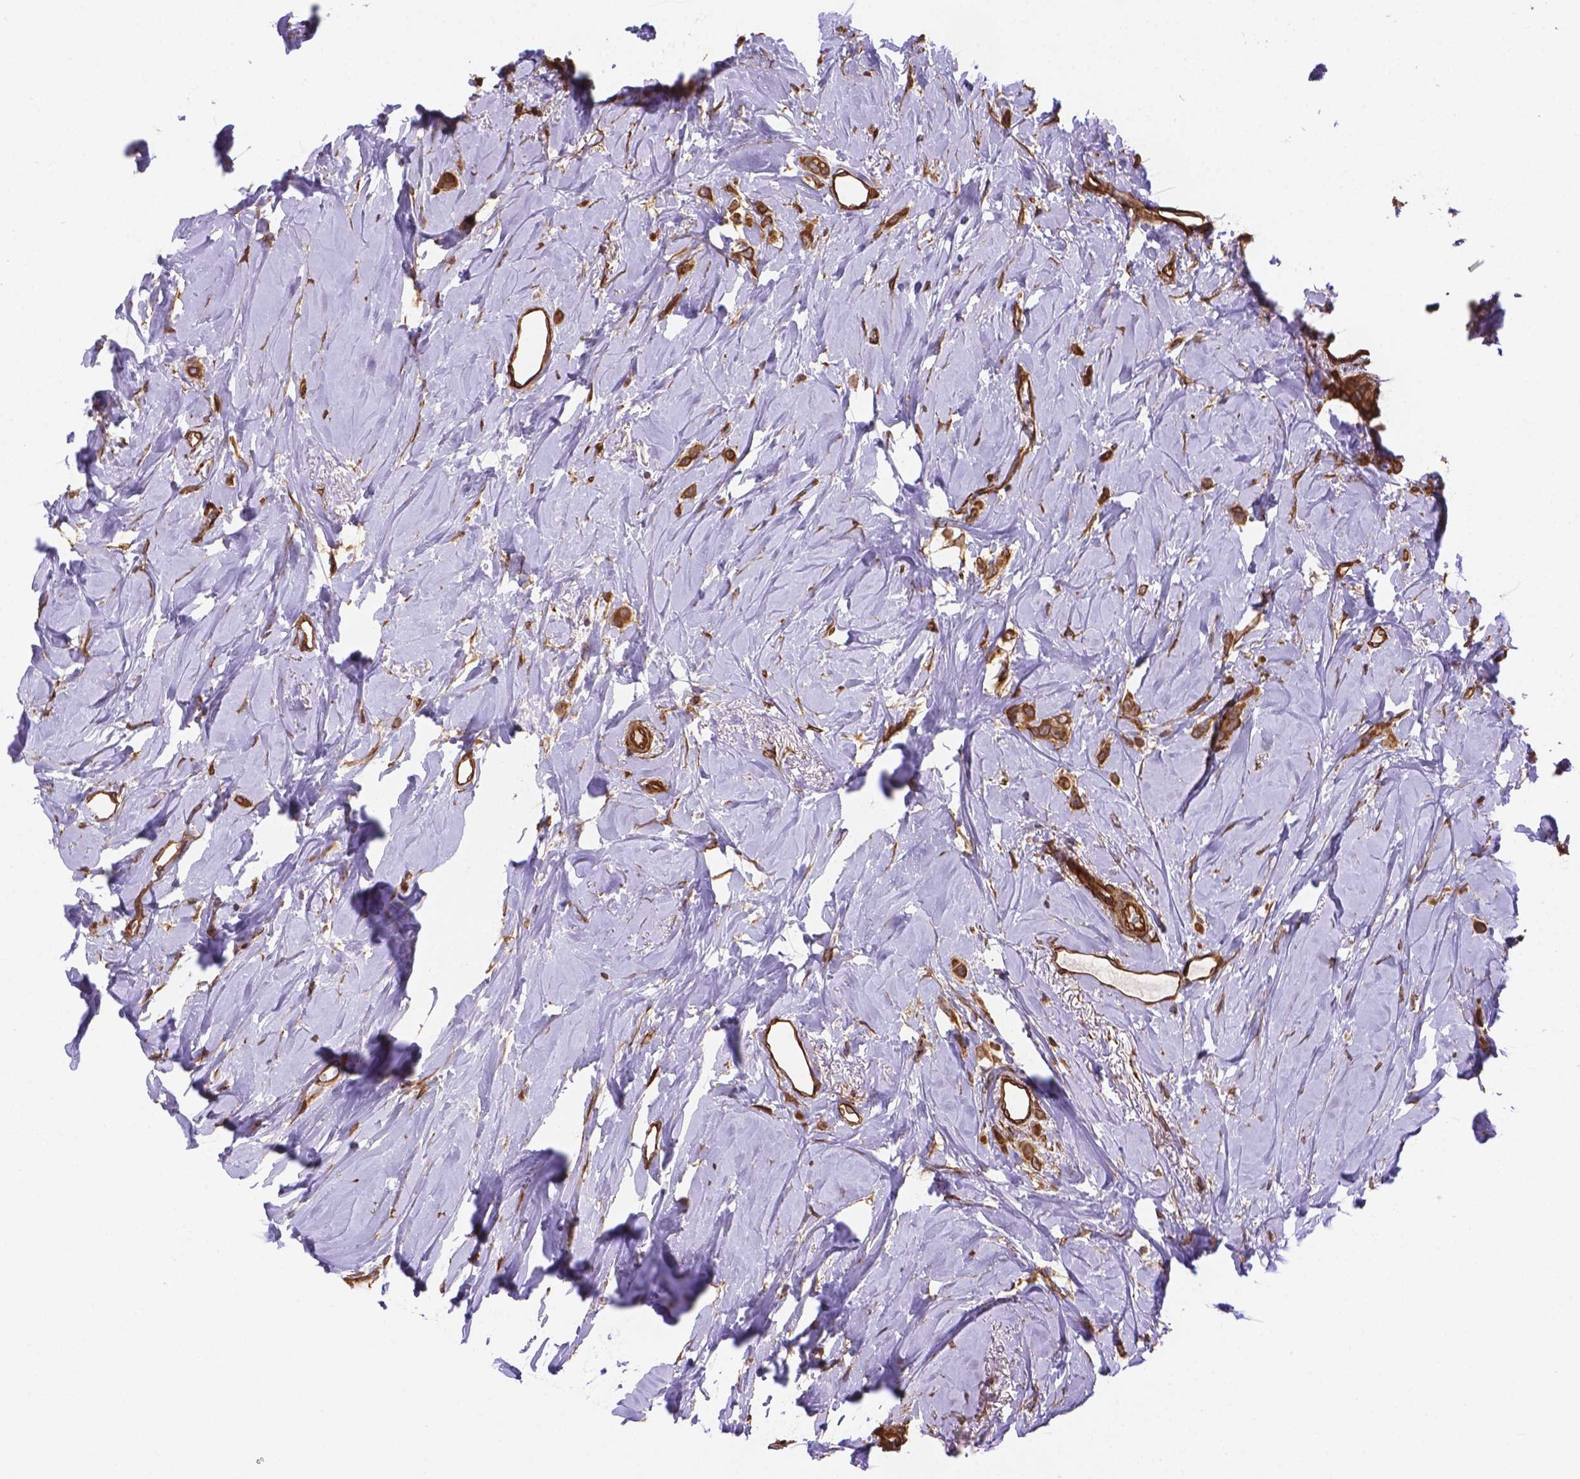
{"staining": {"intensity": "moderate", "quantity": ">75%", "location": "cytoplasmic/membranous"}, "tissue": "breast cancer", "cell_type": "Tumor cells", "image_type": "cancer", "snomed": [{"axis": "morphology", "description": "Lobular carcinoma"}, {"axis": "topography", "description": "Breast"}], "caption": "Immunohistochemical staining of breast cancer (lobular carcinoma) displays medium levels of moderate cytoplasmic/membranous expression in about >75% of tumor cells.", "gene": "YAP1", "patient": {"sex": "female", "age": 66}}